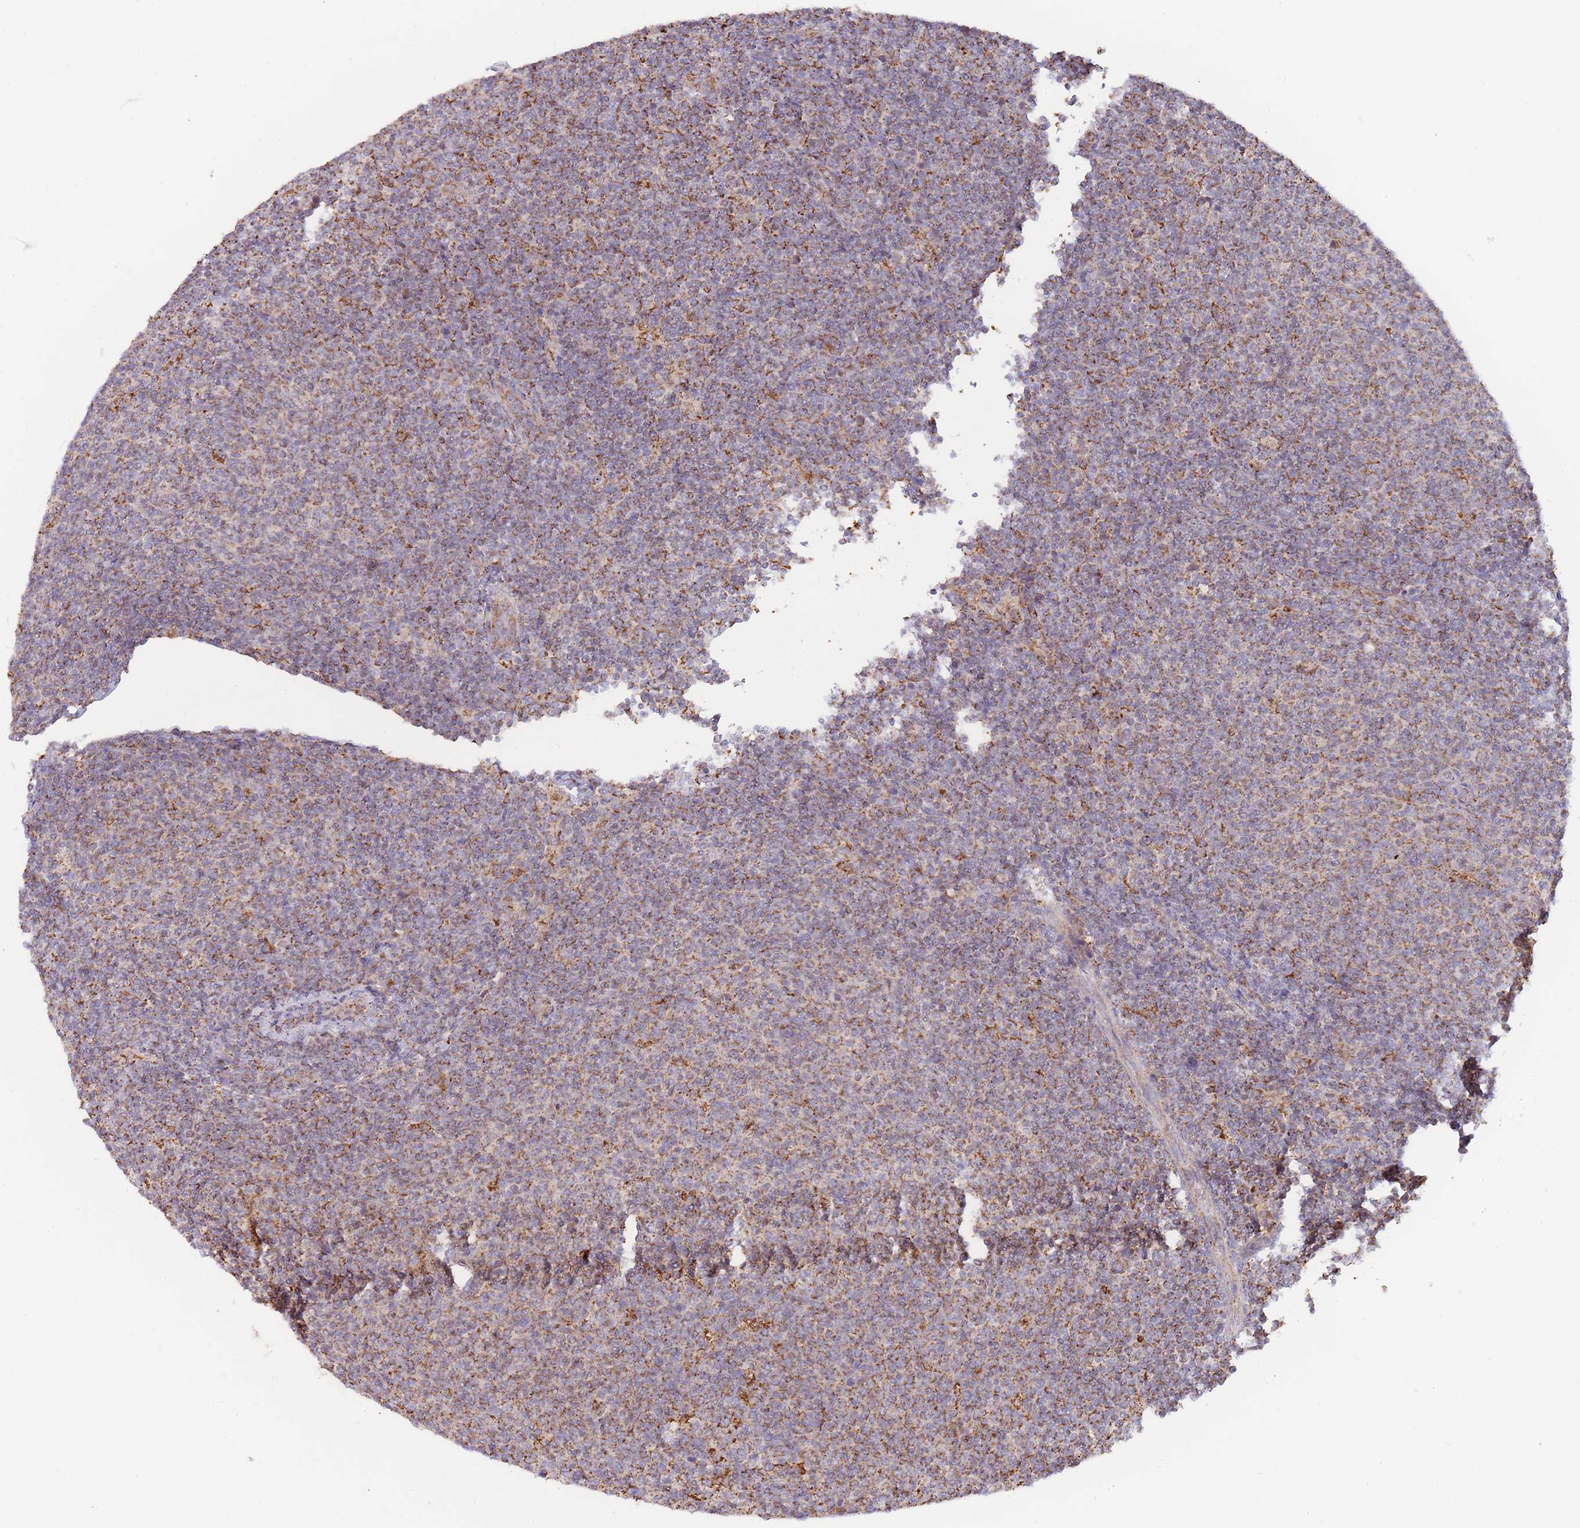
{"staining": {"intensity": "moderate", "quantity": "25%-75%", "location": "cytoplasmic/membranous"}, "tissue": "lymphoma", "cell_type": "Tumor cells", "image_type": "cancer", "snomed": [{"axis": "morphology", "description": "Malignant lymphoma, non-Hodgkin's type, Low grade"}, {"axis": "topography", "description": "Lymph node"}], "caption": "Protein expression analysis of lymphoma reveals moderate cytoplasmic/membranous expression in about 25%-75% of tumor cells.", "gene": "MRPL17", "patient": {"sex": "male", "age": 66}}